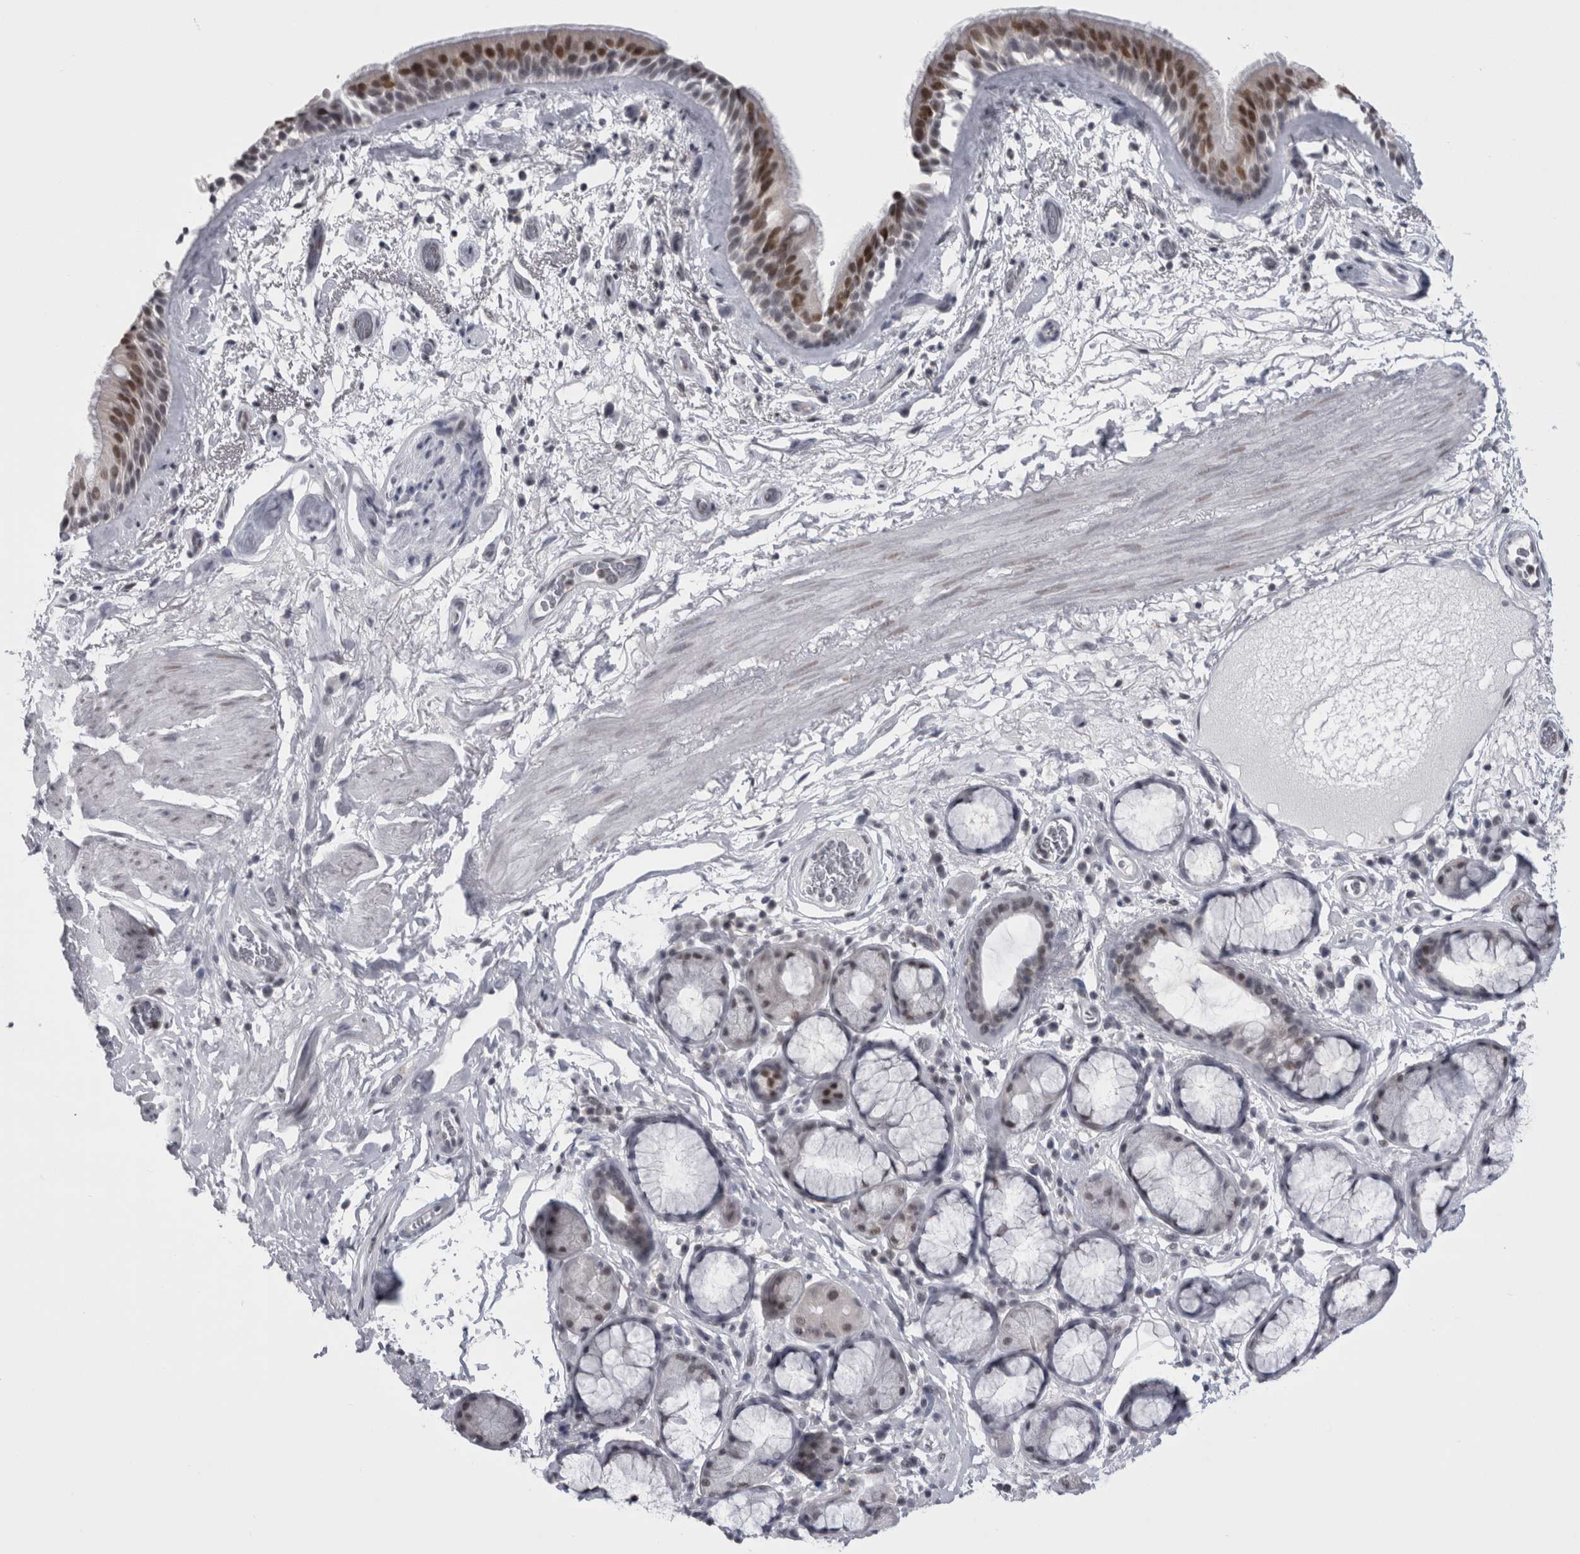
{"staining": {"intensity": "strong", "quantity": "25%-75%", "location": "nuclear"}, "tissue": "bronchus", "cell_type": "Respiratory epithelial cells", "image_type": "normal", "snomed": [{"axis": "morphology", "description": "Normal tissue, NOS"}, {"axis": "topography", "description": "Cartilage tissue"}], "caption": "High-magnification brightfield microscopy of normal bronchus stained with DAB (3,3'-diaminobenzidine) (brown) and counterstained with hematoxylin (blue). respiratory epithelial cells exhibit strong nuclear staining is appreciated in about25%-75% of cells.", "gene": "PSMB2", "patient": {"sex": "female", "age": 63}}